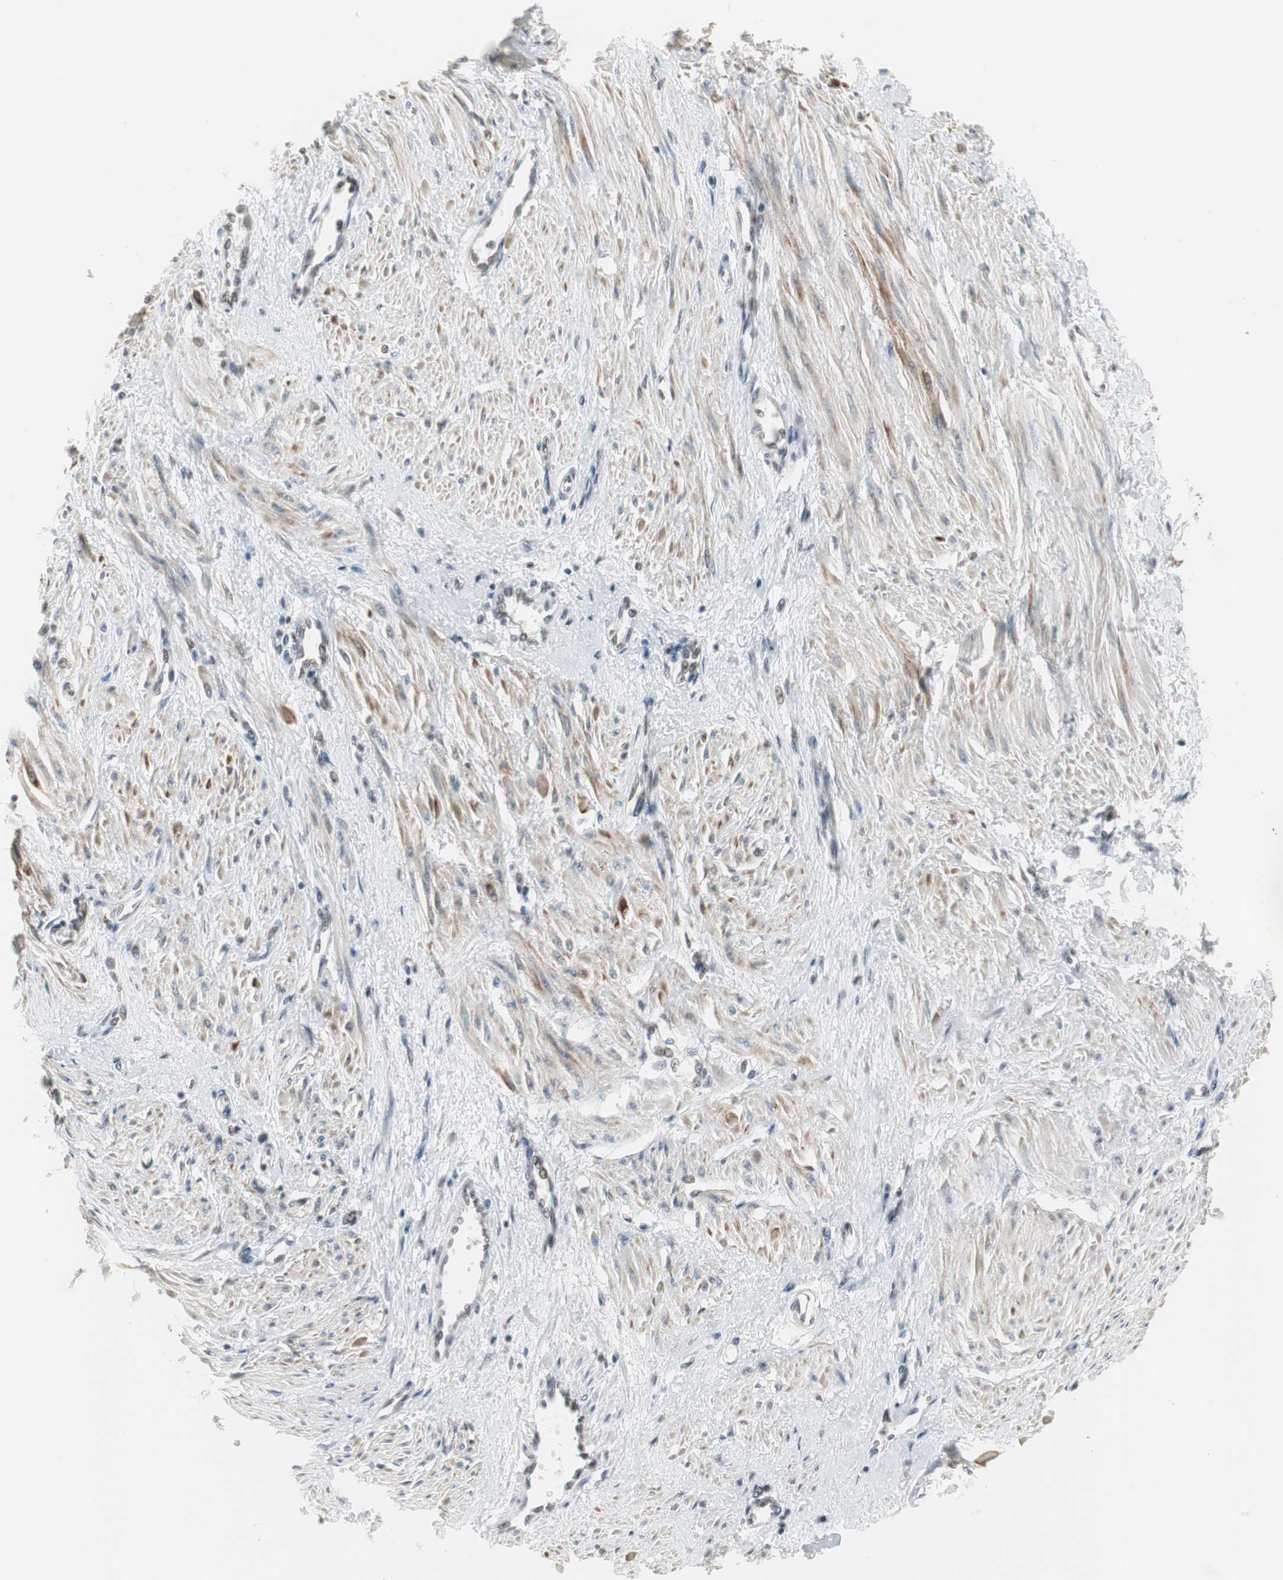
{"staining": {"intensity": "moderate", "quantity": "25%-75%", "location": "cytoplasmic/membranous"}, "tissue": "smooth muscle", "cell_type": "Smooth muscle cells", "image_type": "normal", "snomed": [{"axis": "morphology", "description": "Normal tissue, NOS"}, {"axis": "topography", "description": "Smooth muscle"}, {"axis": "topography", "description": "Uterus"}], "caption": "This histopathology image displays immunohistochemistry (IHC) staining of benign human smooth muscle, with medium moderate cytoplasmic/membranous staining in approximately 25%-75% of smooth muscle cells.", "gene": "RTF1", "patient": {"sex": "female", "age": 39}}